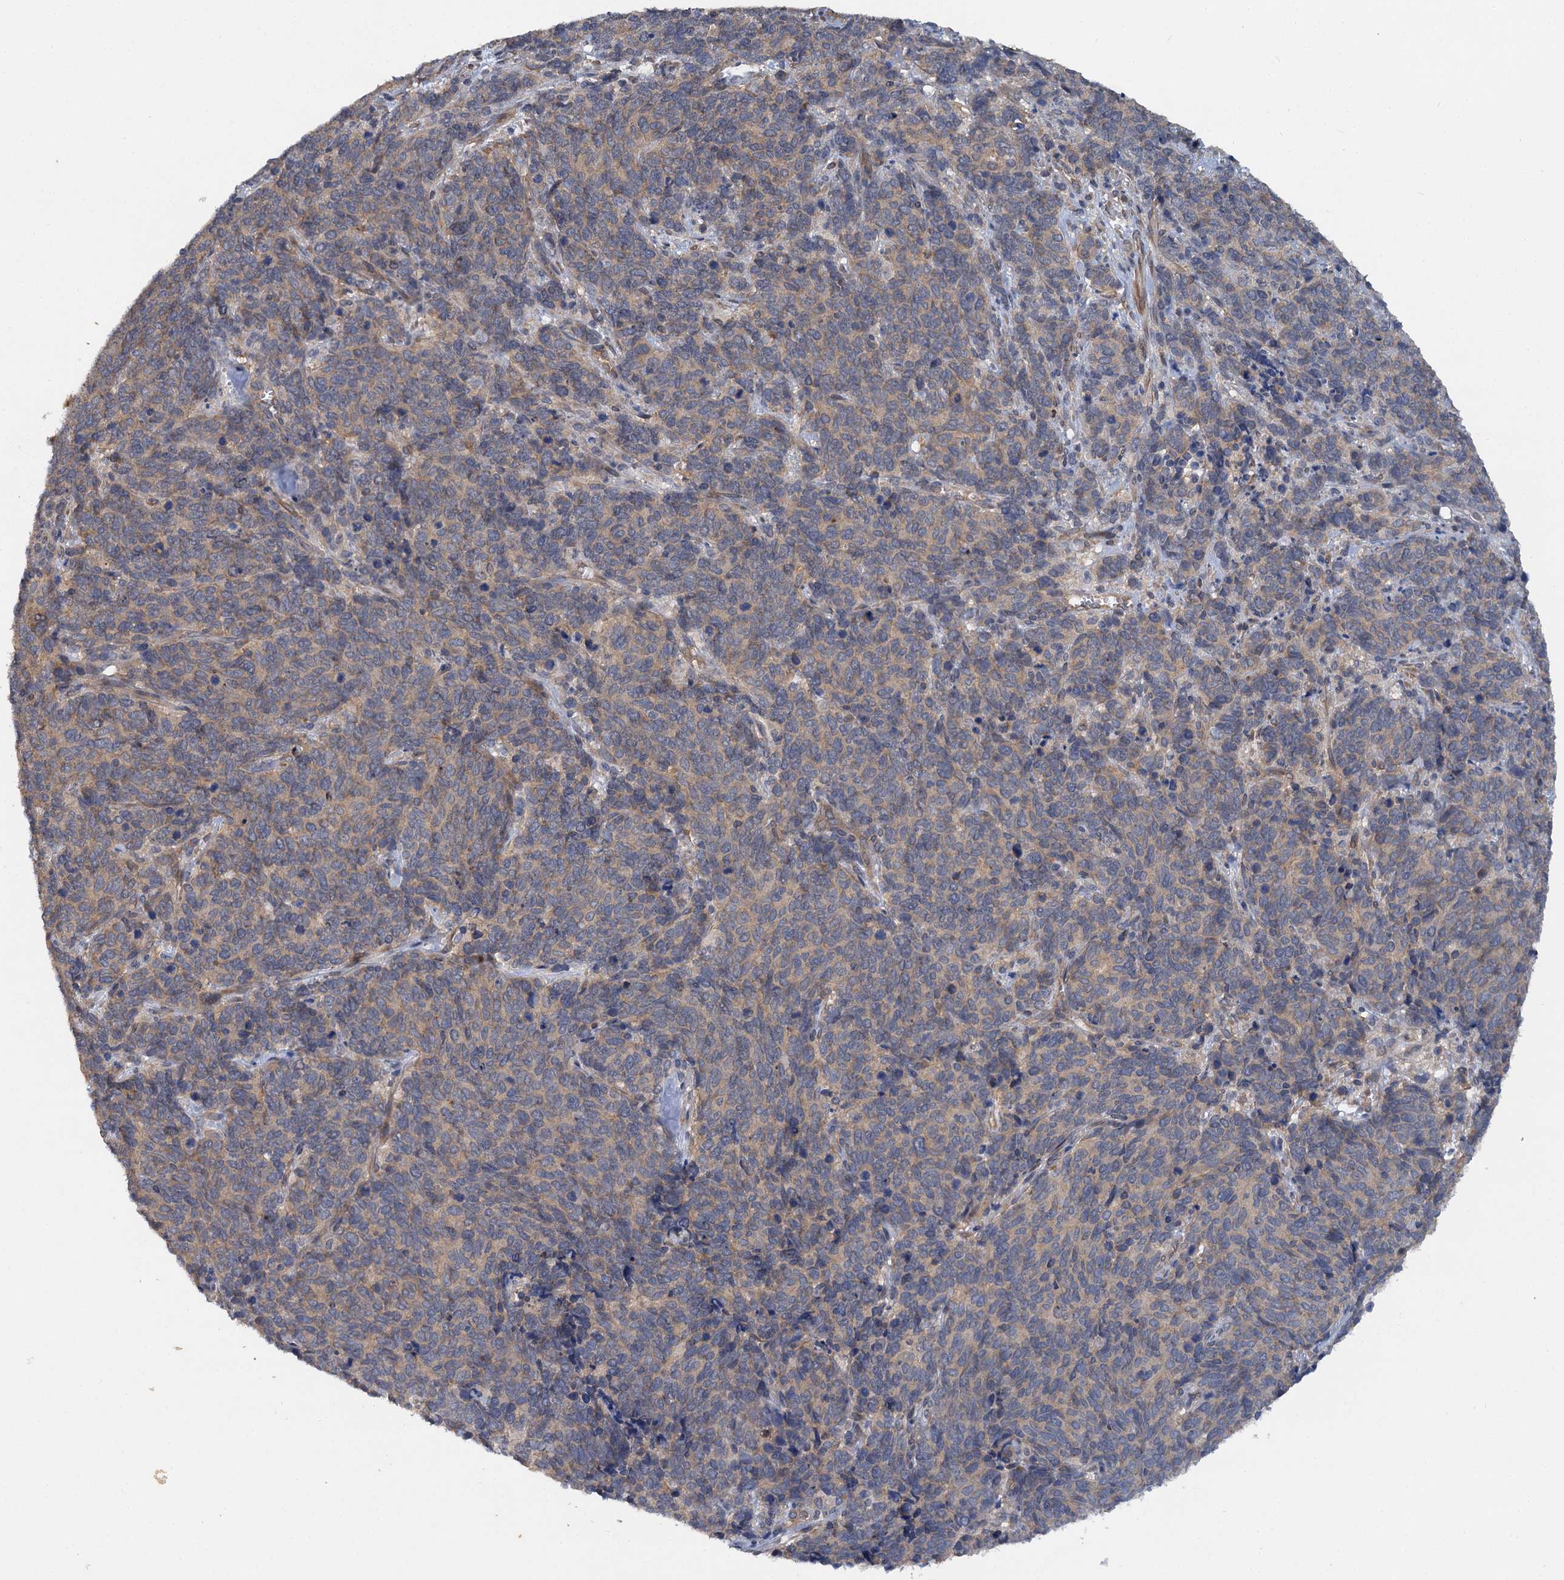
{"staining": {"intensity": "weak", "quantity": ">75%", "location": "cytoplasmic/membranous"}, "tissue": "cervical cancer", "cell_type": "Tumor cells", "image_type": "cancer", "snomed": [{"axis": "morphology", "description": "Squamous cell carcinoma, NOS"}, {"axis": "topography", "description": "Cervix"}], "caption": "Human cervical cancer stained with a brown dye reveals weak cytoplasmic/membranous positive staining in about >75% of tumor cells.", "gene": "ZNF324", "patient": {"sex": "female", "age": 60}}